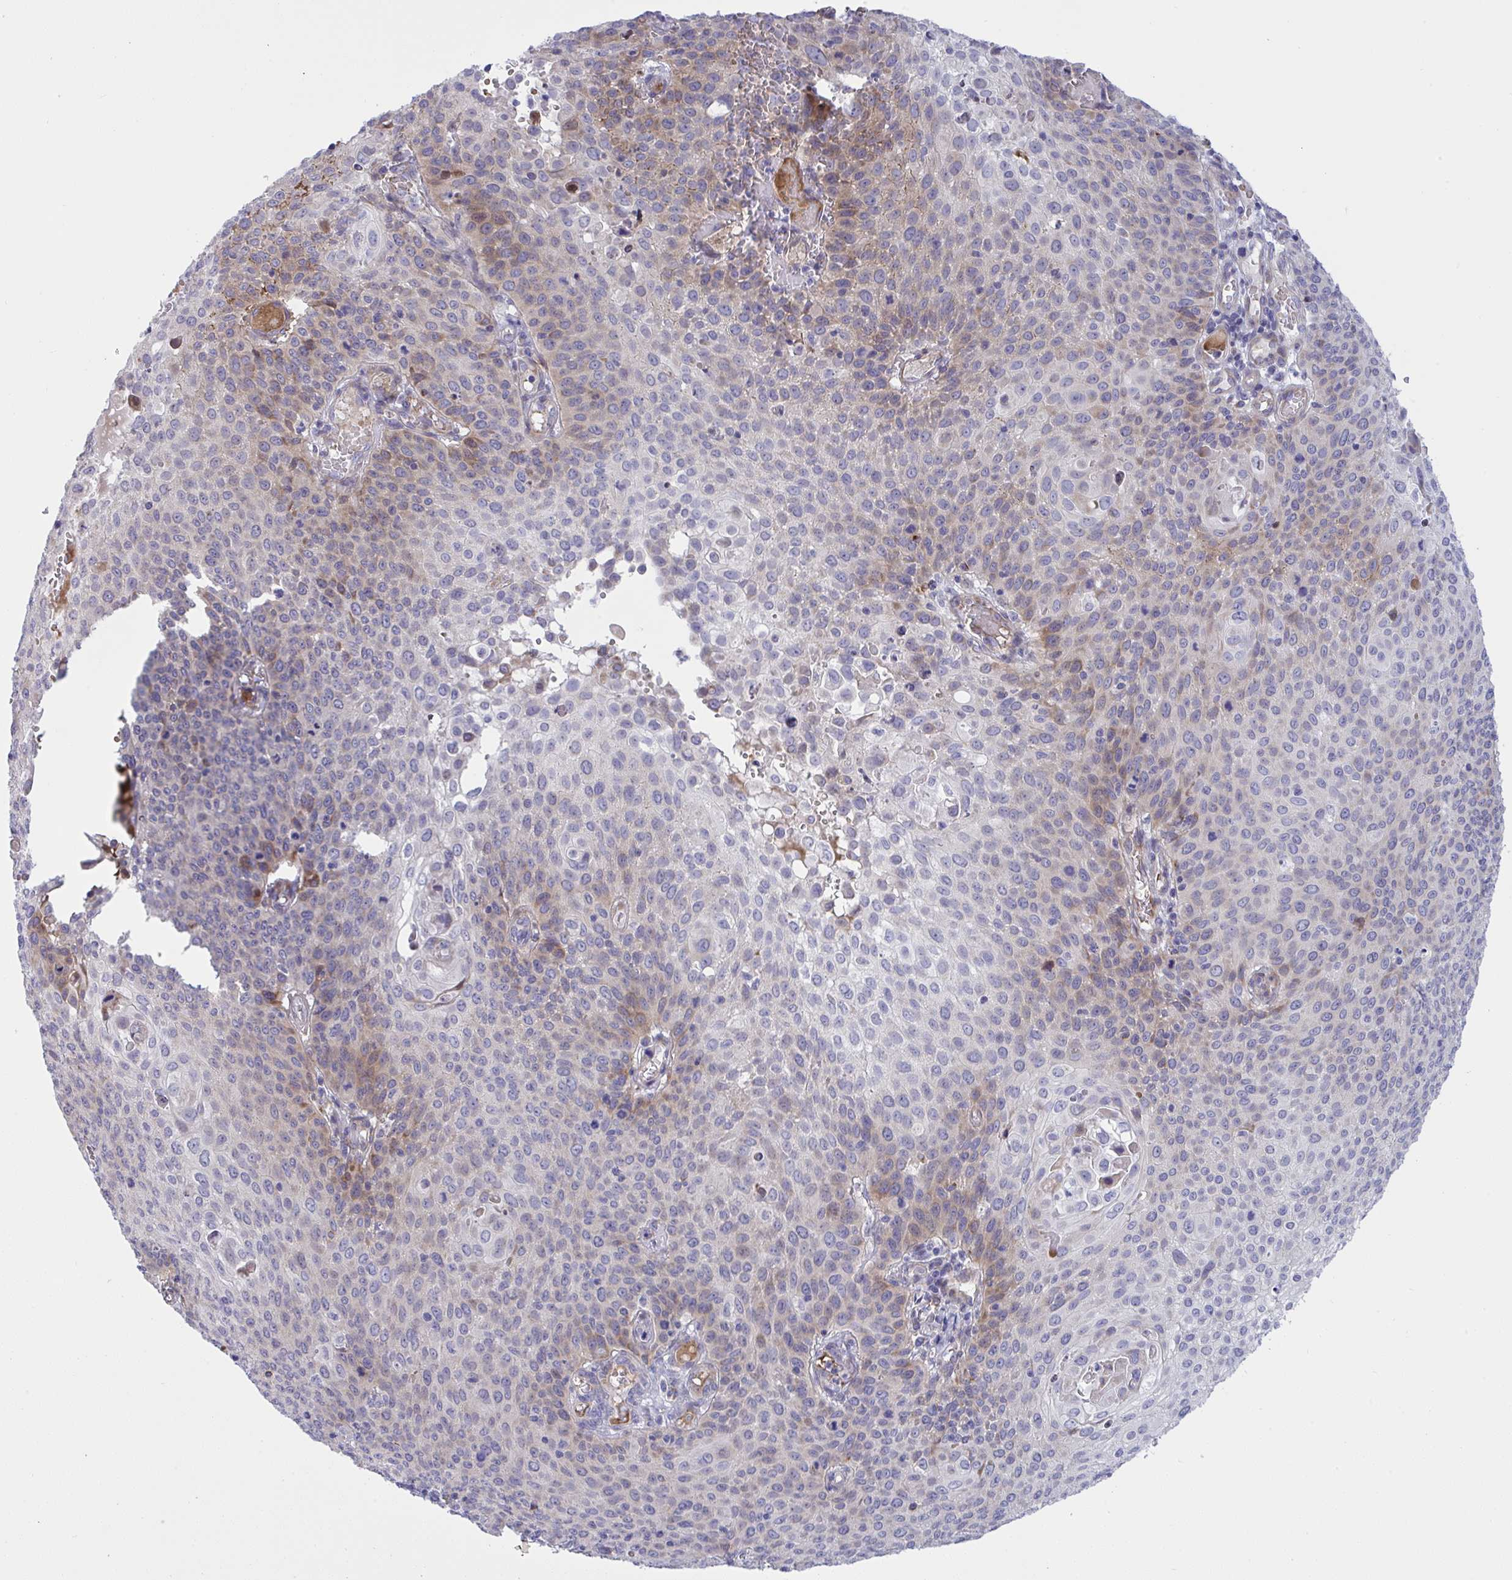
{"staining": {"intensity": "moderate", "quantity": "<25%", "location": "cytoplasmic/membranous"}, "tissue": "cervical cancer", "cell_type": "Tumor cells", "image_type": "cancer", "snomed": [{"axis": "morphology", "description": "Squamous cell carcinoma, NOS"}, {"axis": "topography", "description": "Cervix"}], "caption": "IHC micrograph of neoplastic tissue: human cervical cancer (squamous cell carcinoma) stained using immunohistochemistry displays low levels of moderate protein expression localized specifically in the cytoplasmic/membranous of tumor cells, appearing as a cytoplasmic/membranous brown color.", "gene": "NTN1", "patient": {"sex": "female", "age": 65}}